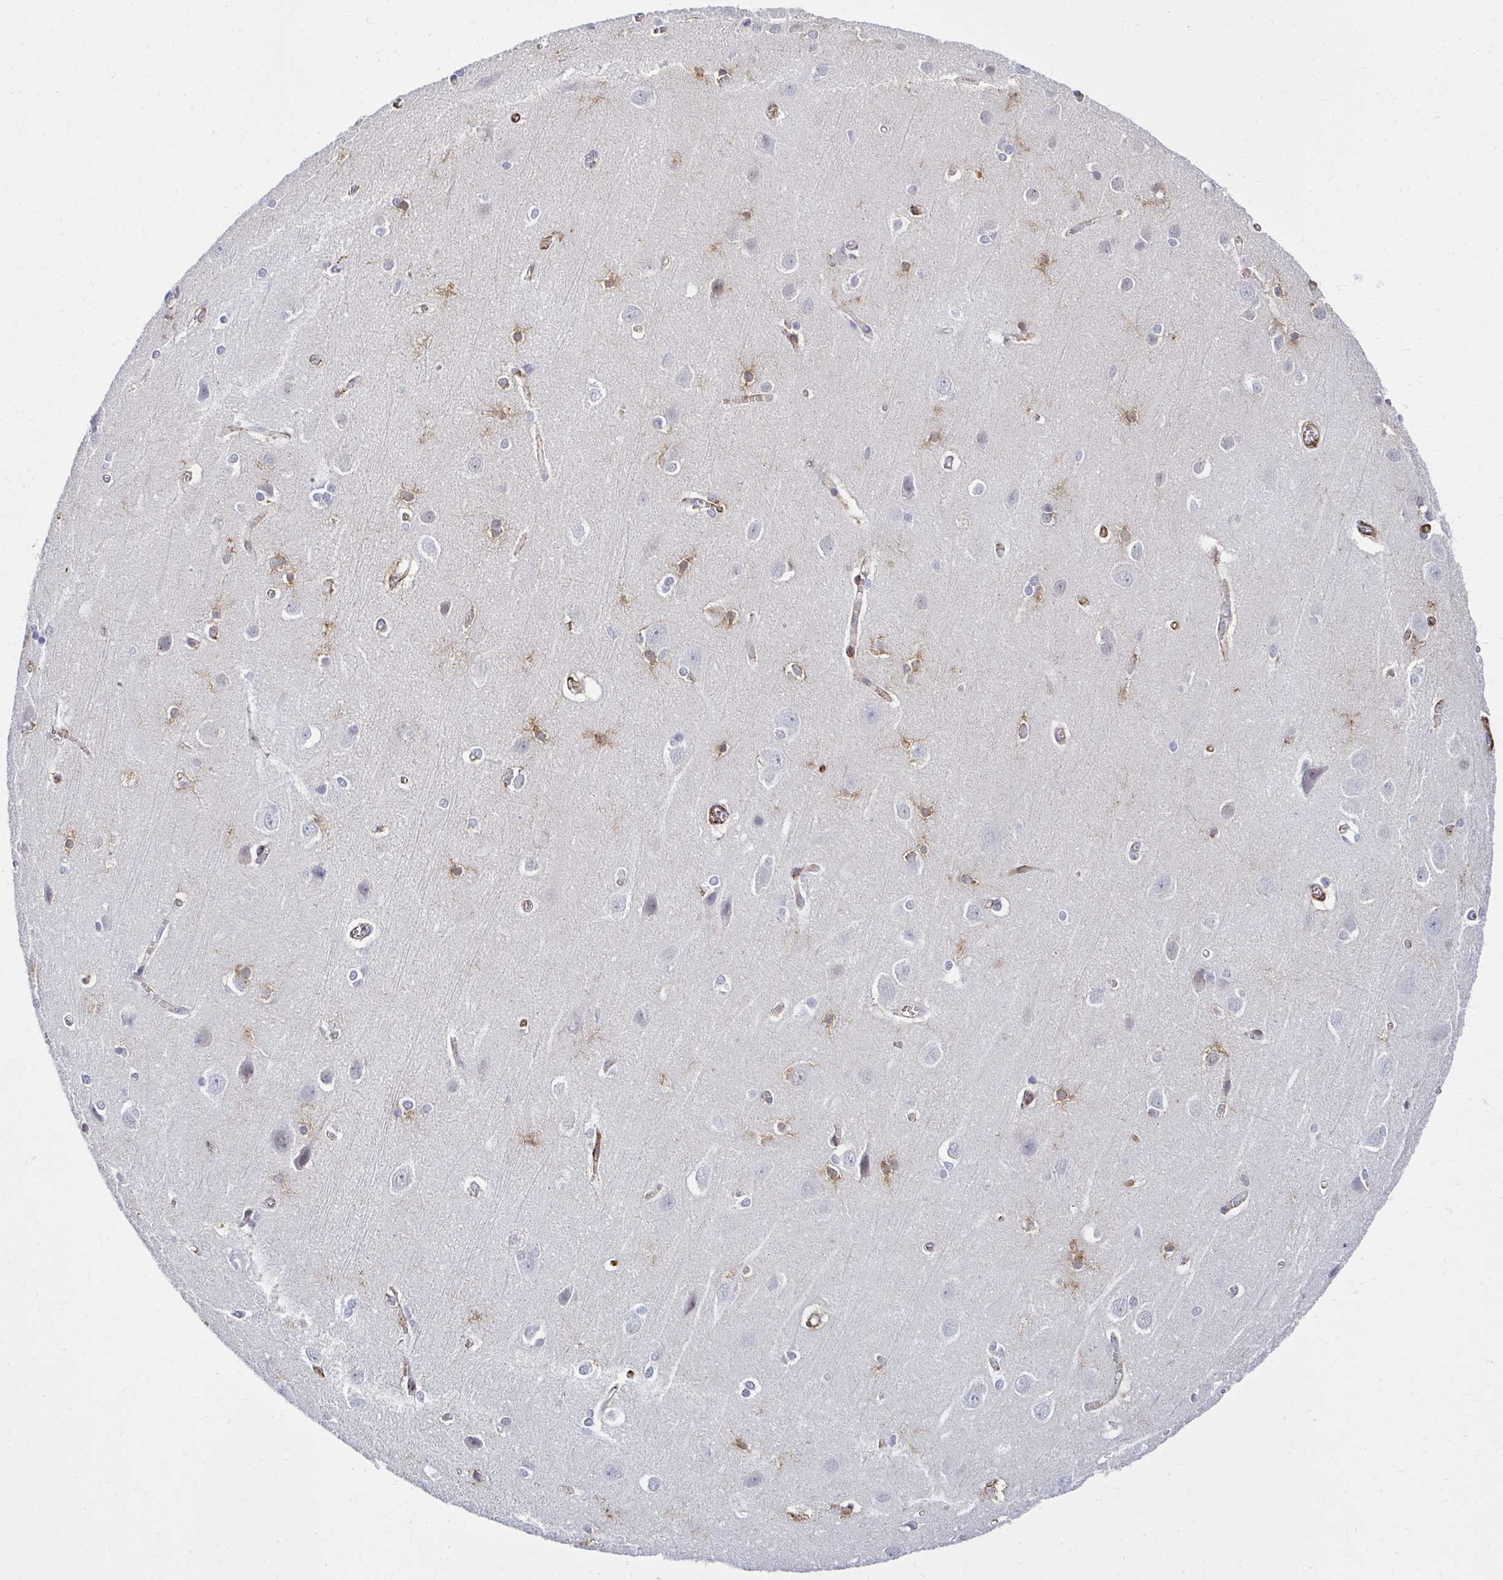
{"staining": {"intensity": "moderate", "quantity": "<25%", "location": "cytoplasmic/membranous"}, "tissue": "cerebral cortex", "cell_type": "Endothelial cells", "image_type": "normal", "snomed": [{"axis": "morphology", "description": "Normal tissue, NOS"}, {"axis": "topography", "description": "Cerebral cortex"}], "caption": "This photomicrograph displays immunohistochemistry staining of unremarkable cerebral cortex, with low moderate cytoplasmic/membranous expression in approximately <25% of endothelial cells.", "gene": "ANKRD62", "patient": {"sex": "male", "age": 37}}